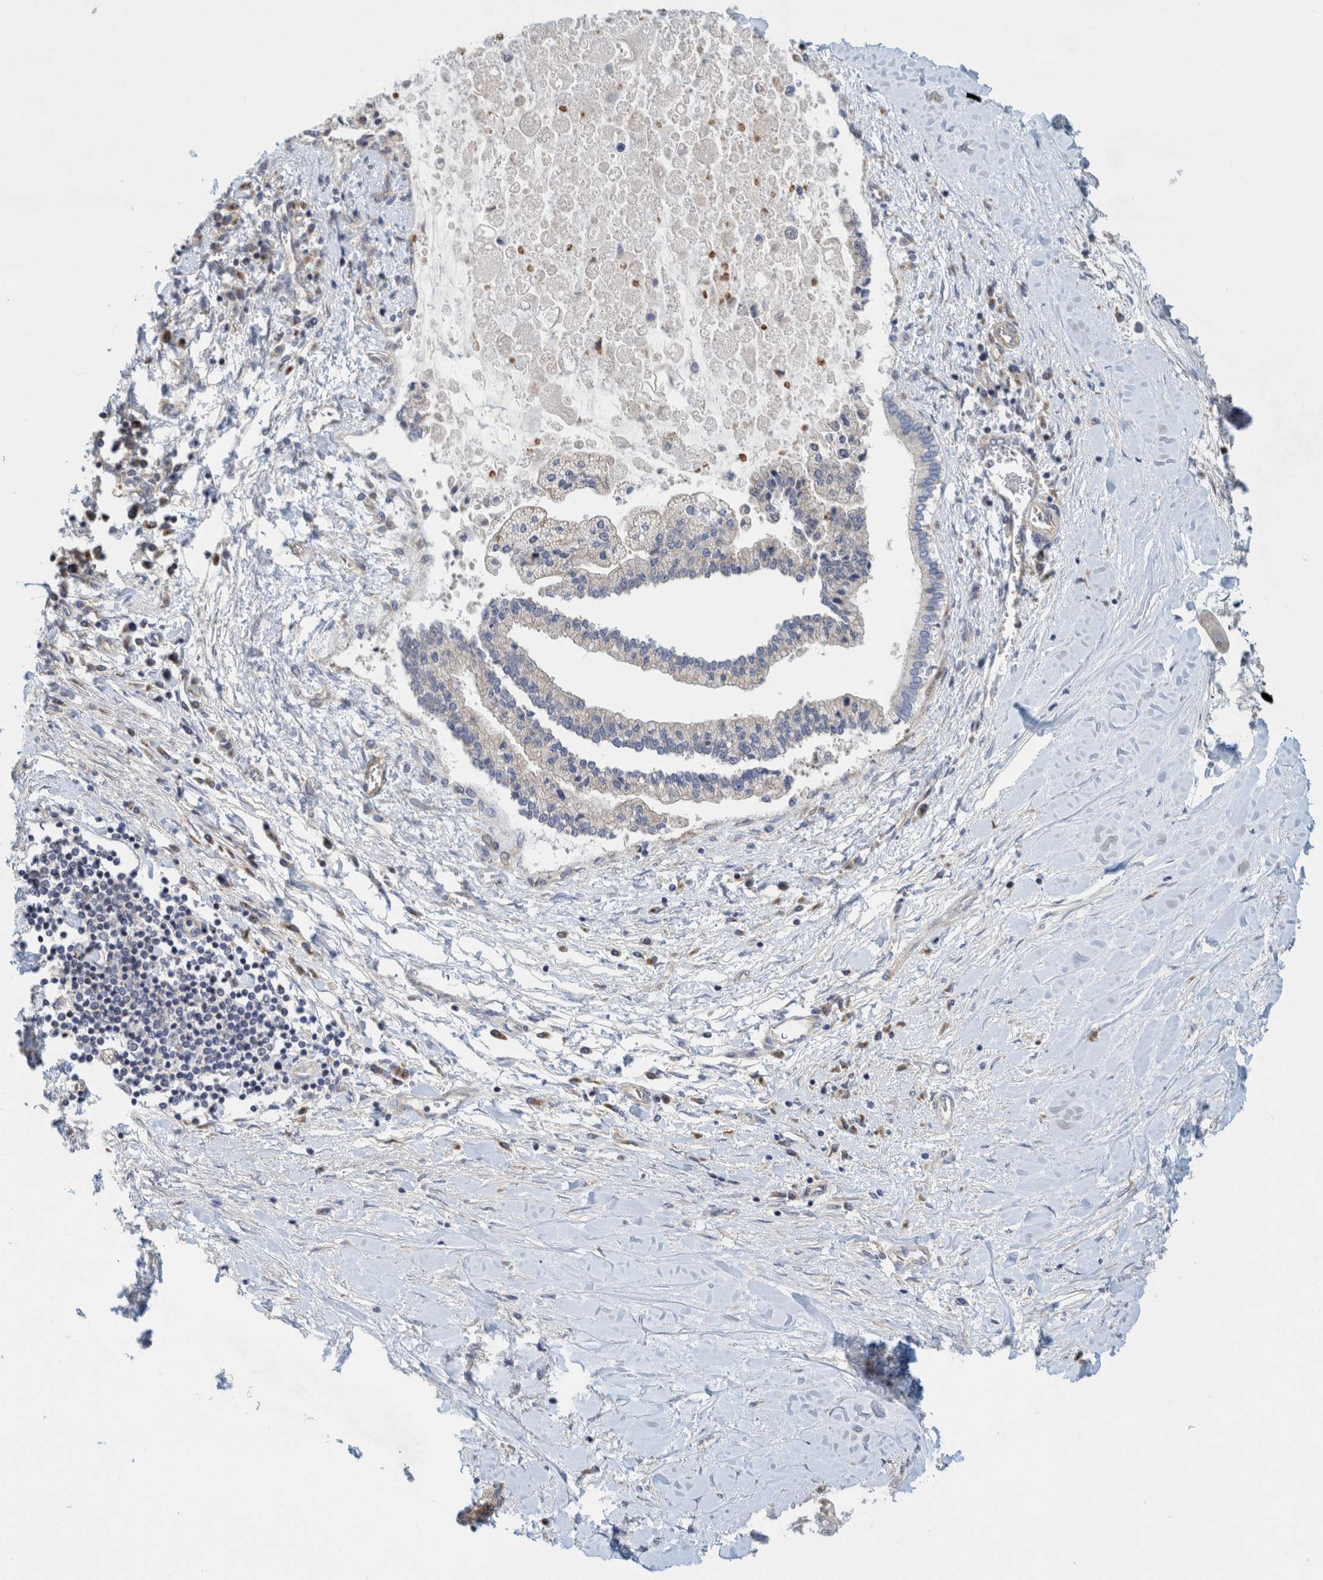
{"staining": {"intensity": "negative", "quantity": "none", "location": "none"}, "tissue": "liver cancer", "cell_type": "Tumor cells", "image_type": "cancer", "snomed": [{"axis": "morphology", "description": "Cholangiocarcinoma"}, {"axis": "topography", "description": "Liver"}], "caption": "Cholangiocarcinoma (liver) was stained to show a protein in brown. There is no significant staining in tumor cells.", "gene": "ZNF324B", "patient": {"sex": "male", "age": 50}}